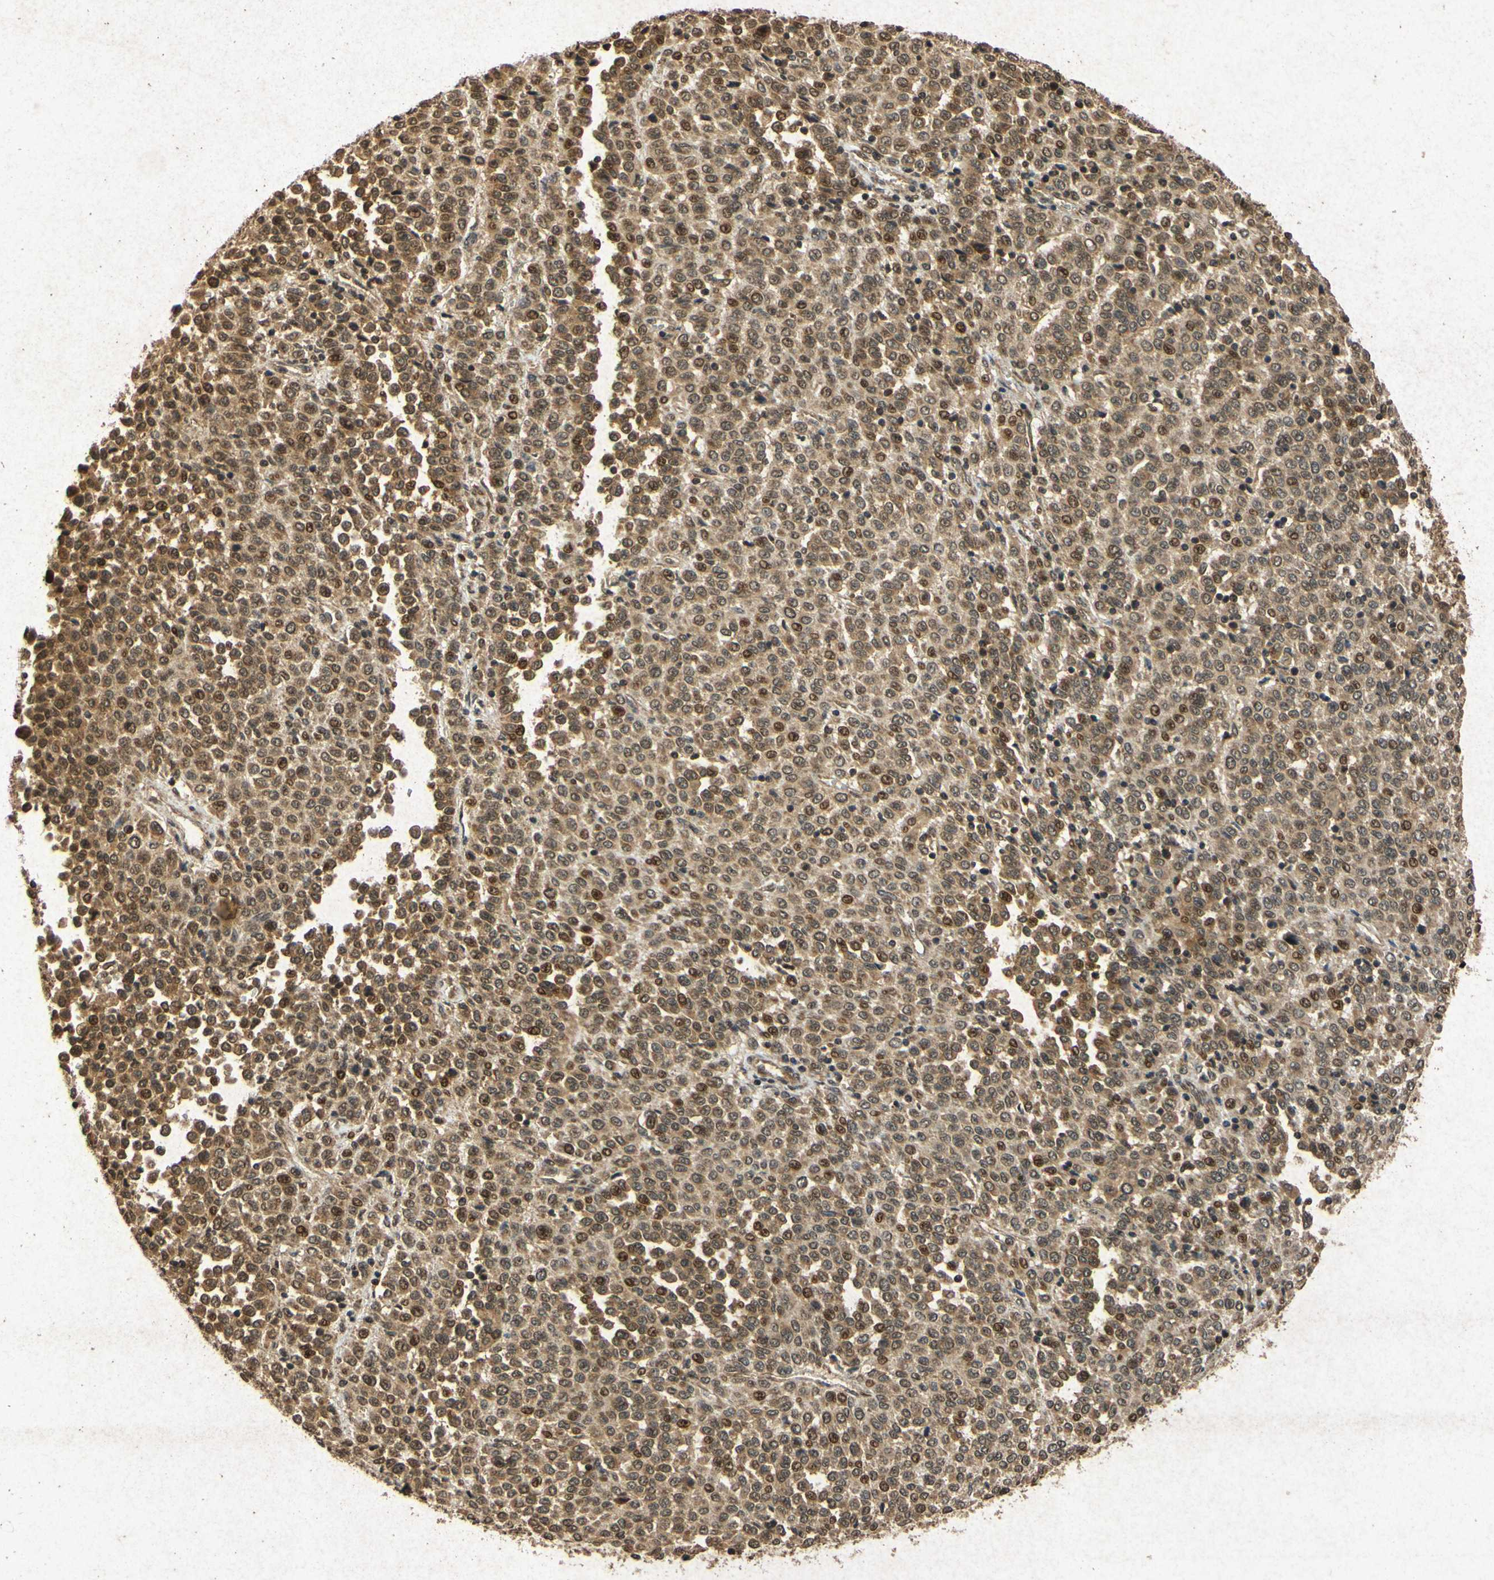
{"staining": {"intensity": "moderate", "quantity": ">75%", "location": "cytoplasmic/membranous,nuclear"}, "tissue": "melanoma", "cell_type": "Tumor cells", "image_type": "cancer", "snomed": [{"axis": "morphology", "description": "Malignant melanoma, Metastatic site"}, {"axis": "topography", "description": "Pancreas"}], "caption": "Malignant melanoma (metastatic site) stained with a brown dye displays moderate cytoplasmic/membranous and nuclear positive expression in approximately >75% of tumor cells.", "gene": "ATP6V1H", "patient": {"sex": "female", "age": 30}}